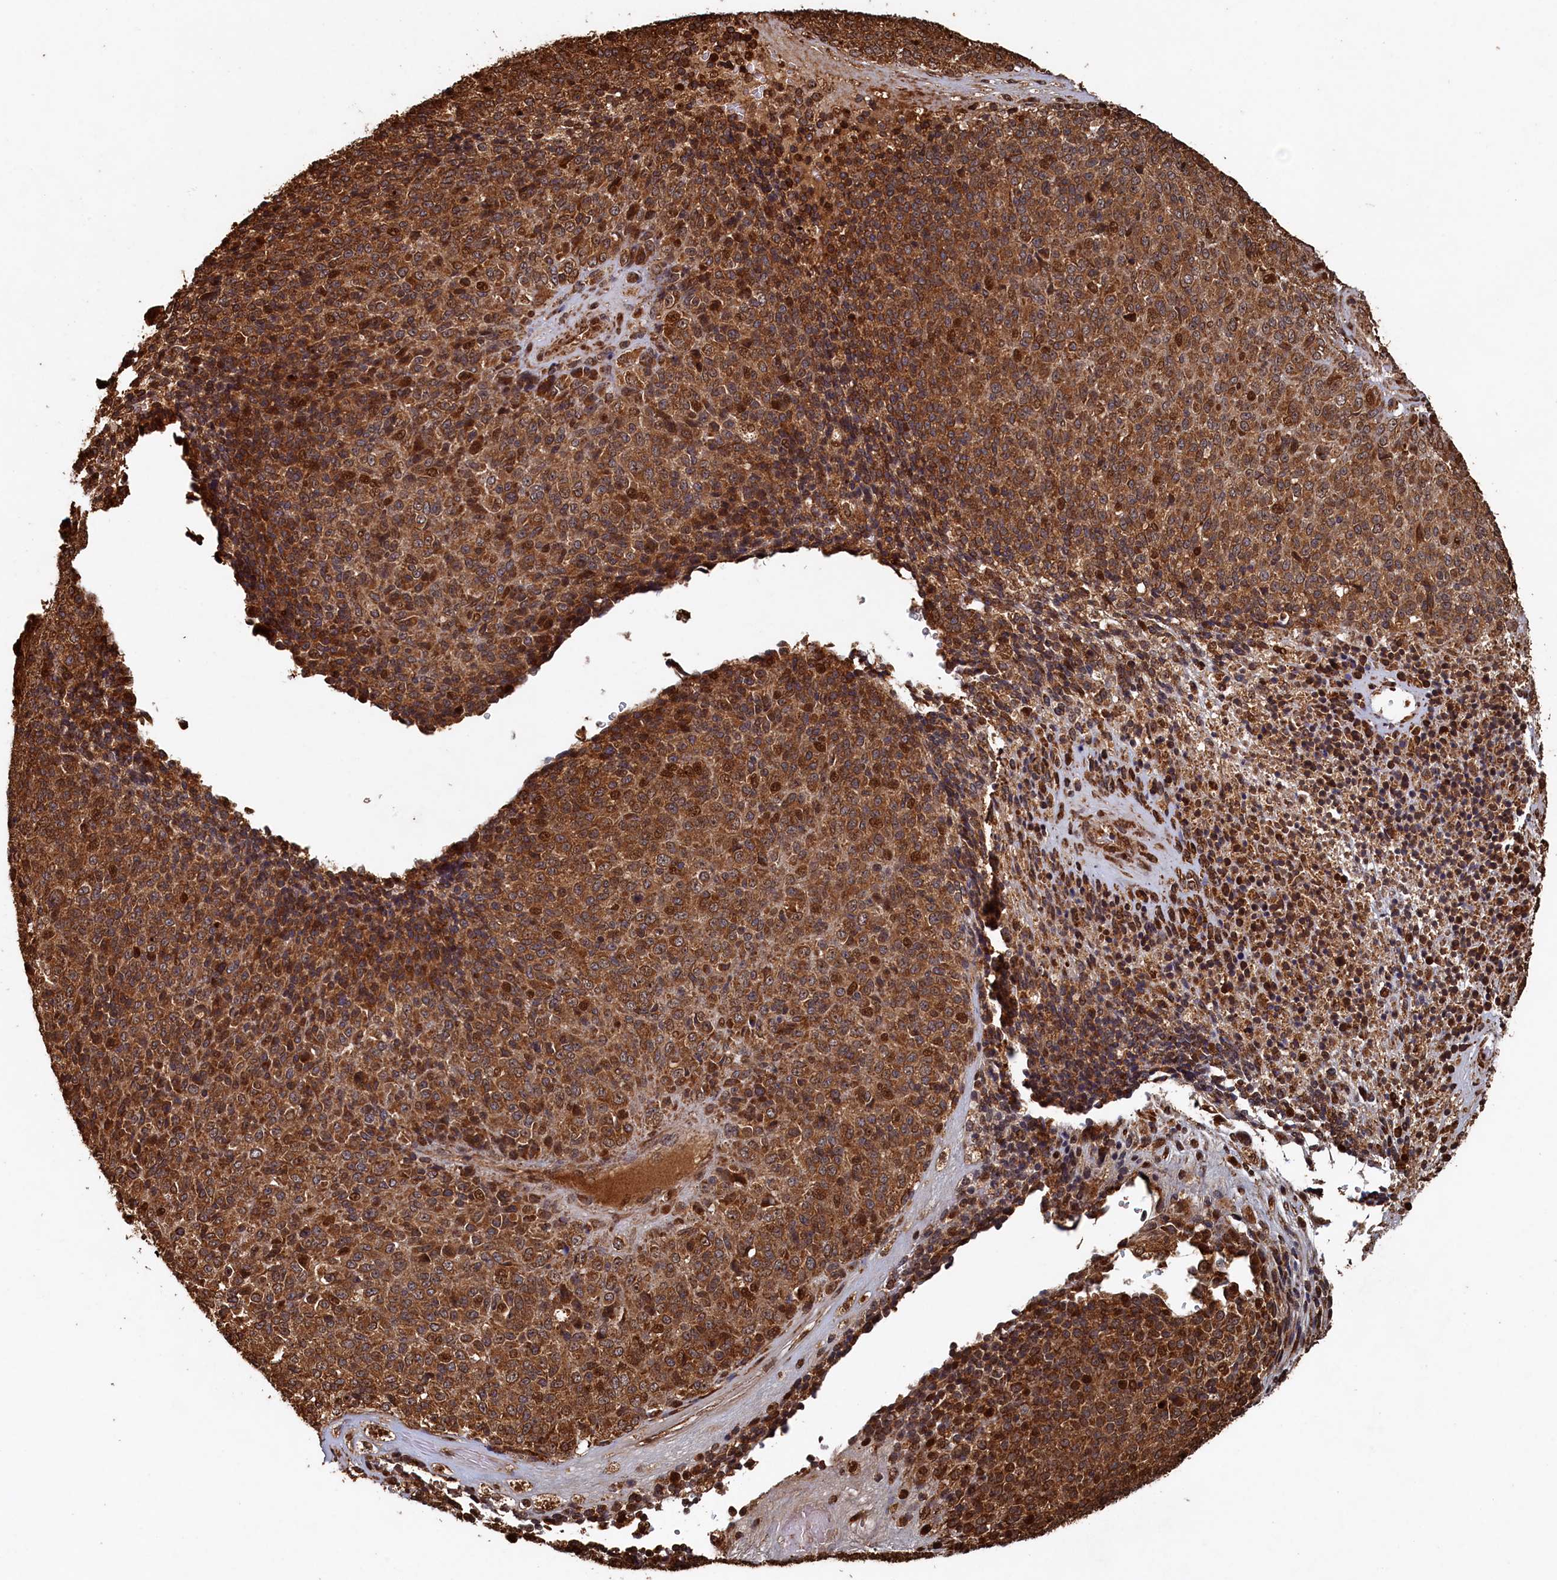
{"staining": {"intensity": "strong", "quantity": ">75%", "location": "cytoplasmic/membranous,nuclear"}, "tissue": "melanoma", "cell_type": "Tumor cells", "image_type": "cancer", "snomed": [{"axis": "morphology", "description": "Malignant melanoma, Metastatic site"}, {"axis": "topography", "description": "Brain"}], "caption": "Strong cytoplasmic/membranous and nuclear staining is seen in about >75% of tumor cells in melanoma.", "gene": "PIGN", "patient": {"sex": "female", "age": 56}}